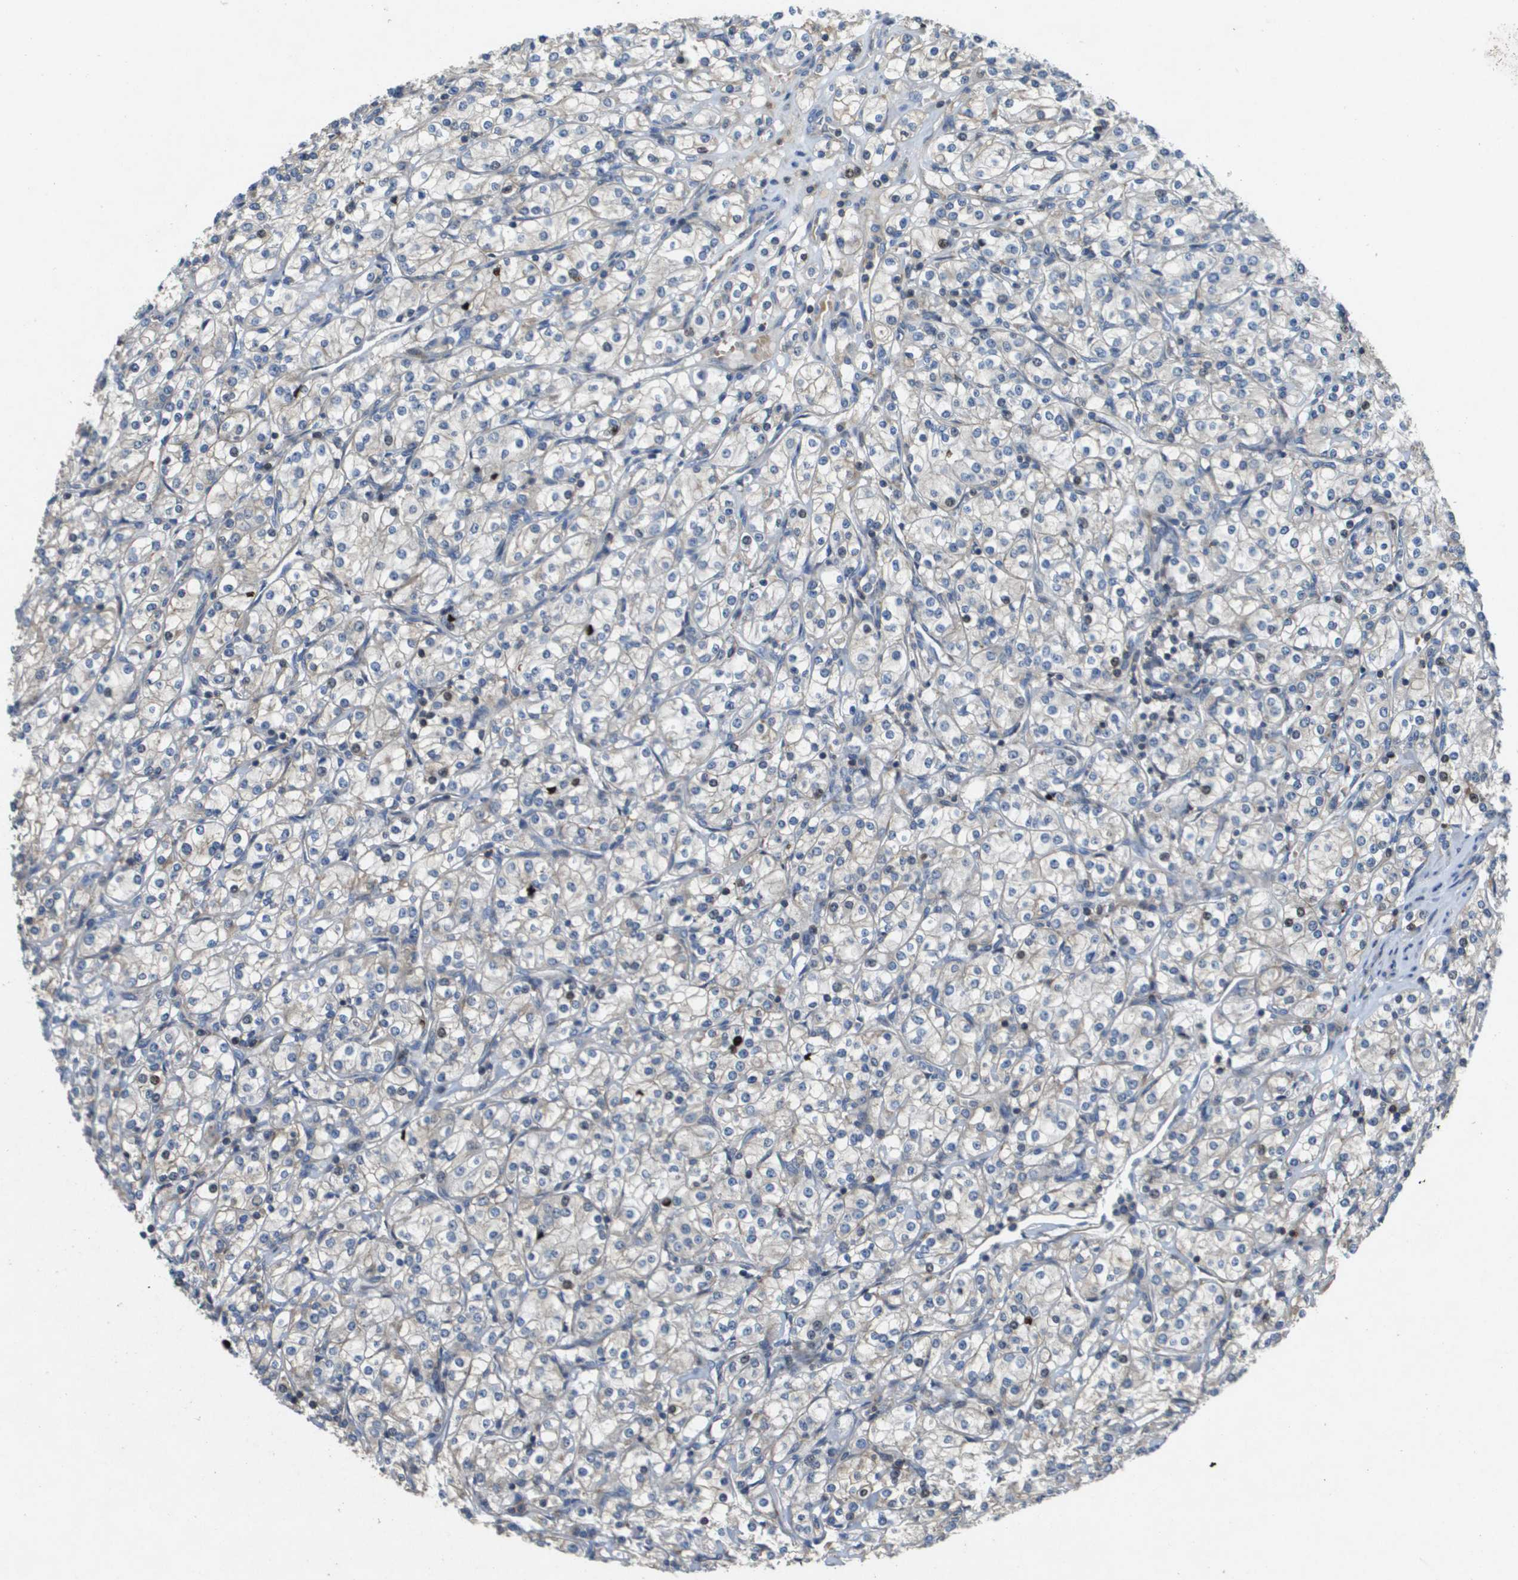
{"staining": {"intensity": "negative", "quantity": "none", "location": "none"}, "tissue": "renal cancer", "cell_type": "Tumor cells", "image_type": "cancer", "snomed": [{"axis": "morphology", "description": "Adenocarcinoma, NOS"}, {"axis": "topography", "description": "Kidney"}], "caption": "Tumor cells are negative for brown protein staining in renal cancer.", "gene": "SCN4B", "patient": {"sex": "male", "age": 77}}